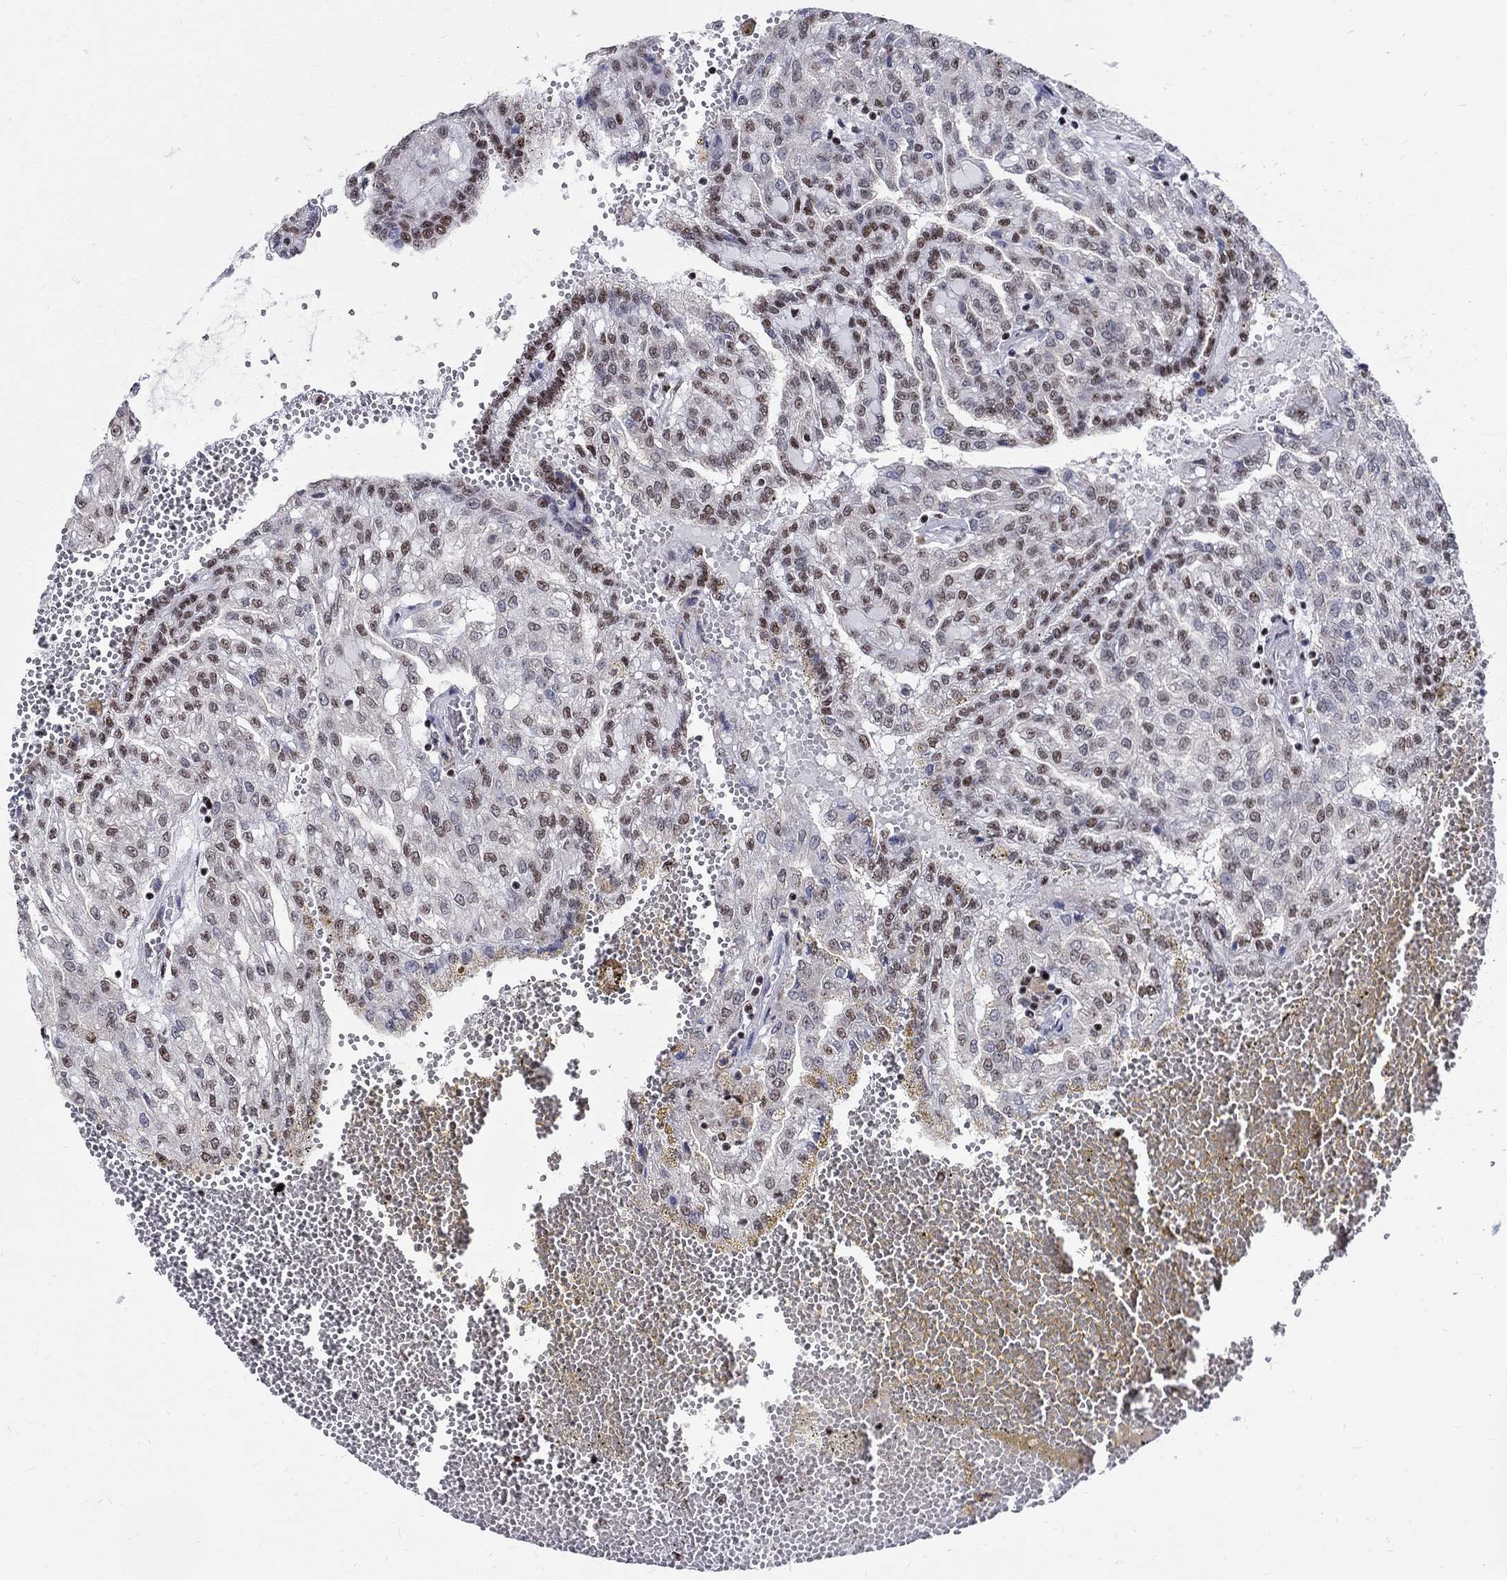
{"staining": {"intensity": "moderate", "quantity": "<25%", "location": "nuclear"}, "tissue": "renal cancer", "cell_type": "Tumor cells", "image_type": "cancer", "snomed": [{"axis": "morphology", "description": "Adenocarcinoma, NOS"}, {"axis": "topography", "description": "Kidney"}], "caption": "Protein expression by immunohistochemistry (IHC) reveals moderate nuclear staining in about <25% of tumor cells in renal cancer (adenocarcinoma). The staining was performed using DAB (3,3'-diaminobenzidine) to visualize the protein expression in brown, while the nuclei were stained in blue with hematoxylin (Magnification: 20x).", "gene": "FBXO16", "patient": {"sex": "male", "age": 63}}